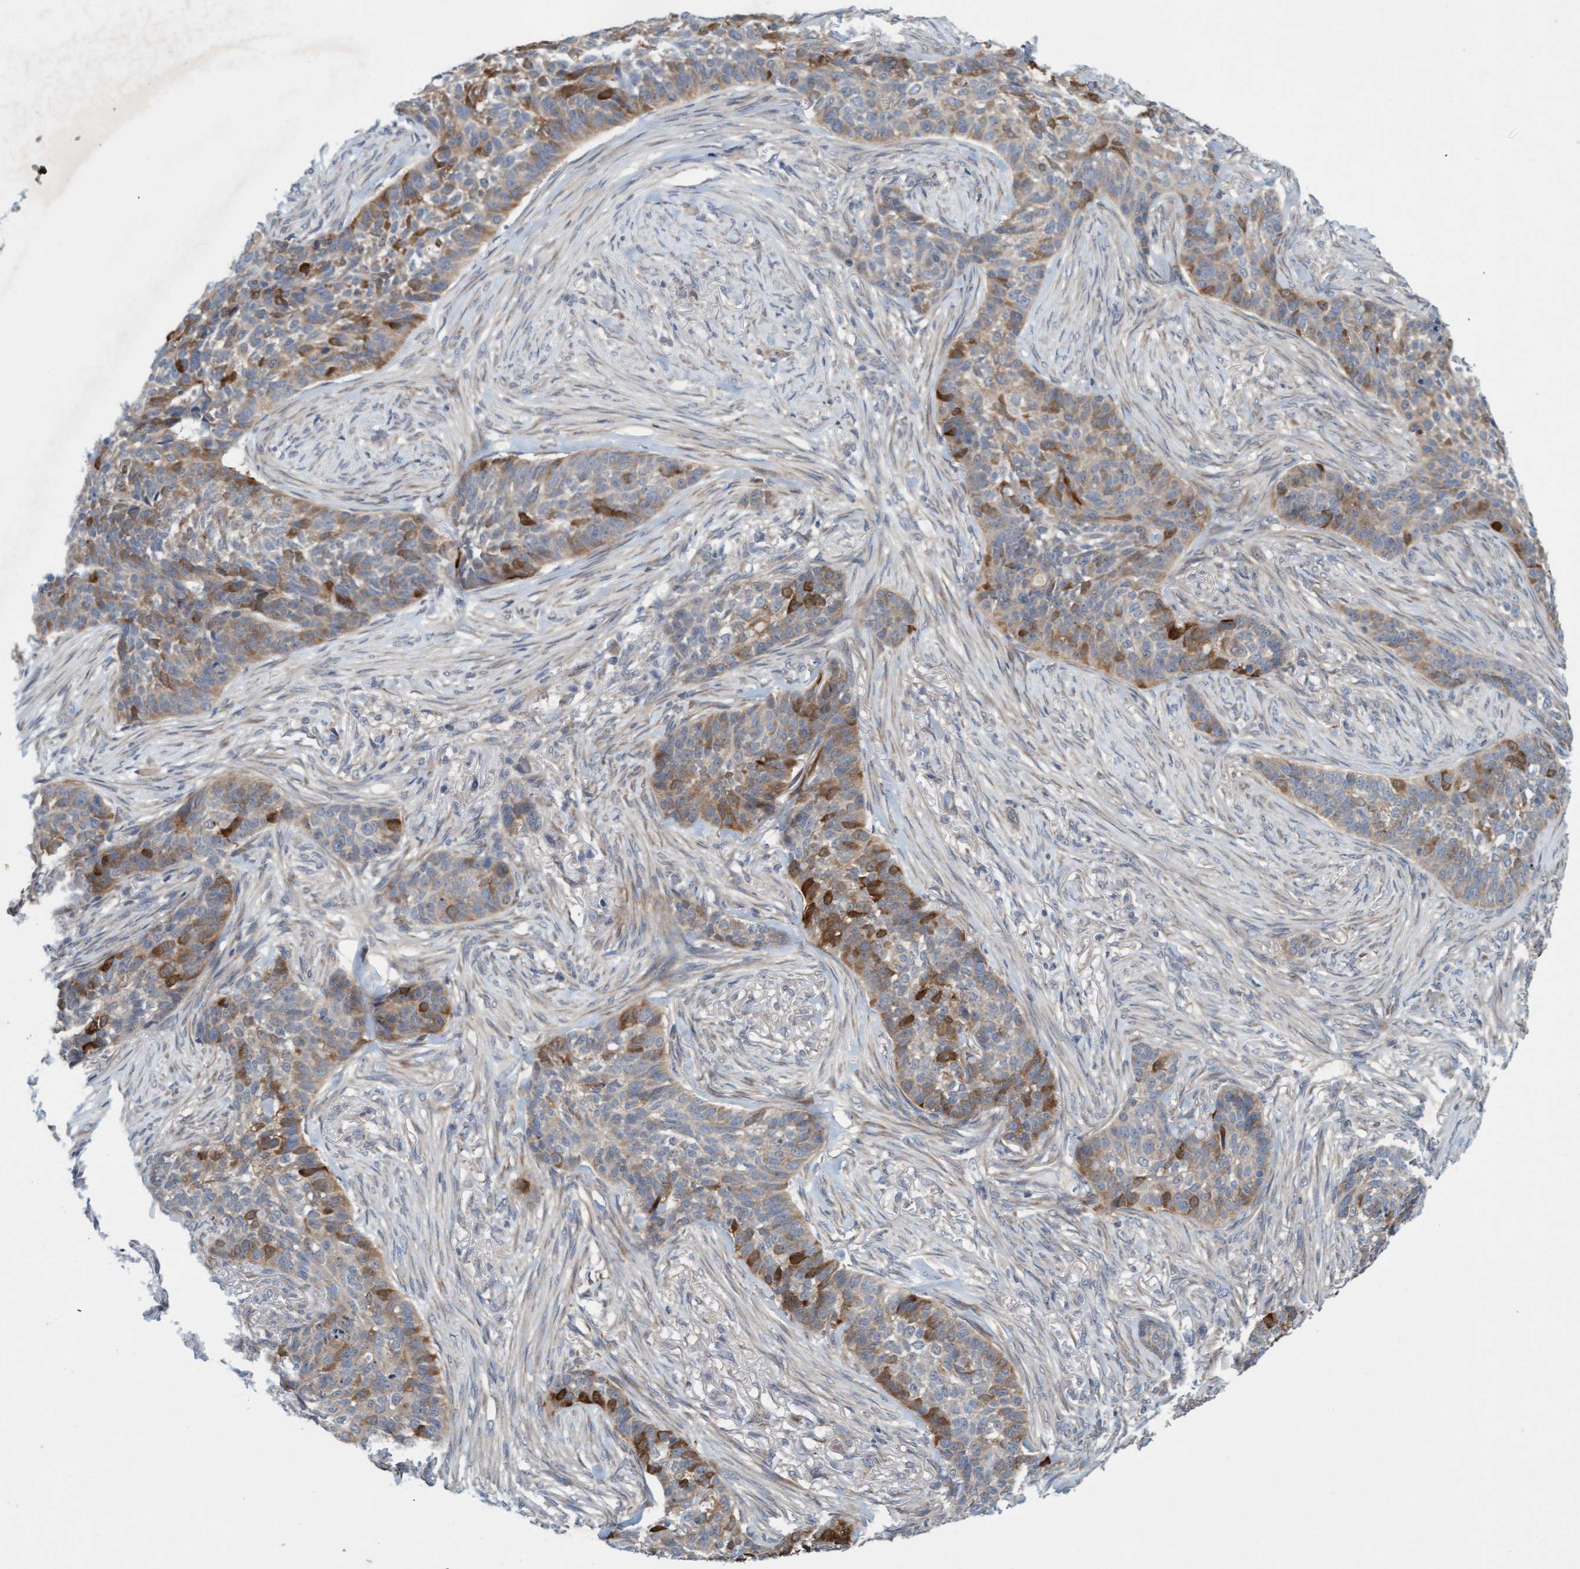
{"staining": {"intensity": "moderate", "quantity": "25%-75%", "location": "cytoplasmic/membranous"}, "tissue": "skin cancer", "cell_type": "Tumor cells", "image_type": "cancer", "snomed": [{"axis": "morphology", "description": "Basal cell carcinoma"}, {"axis": "topography", "description": "Skin"}], "caption": "There is medium levels of moderate cytoplasmic/membranous expression in tumor cells of skin basal cell carcinoma, as demonstrated by immunohistochemical staining (brown color).", "gene": "DDHD2", "patient": {"sex": "male", "age": 85}}